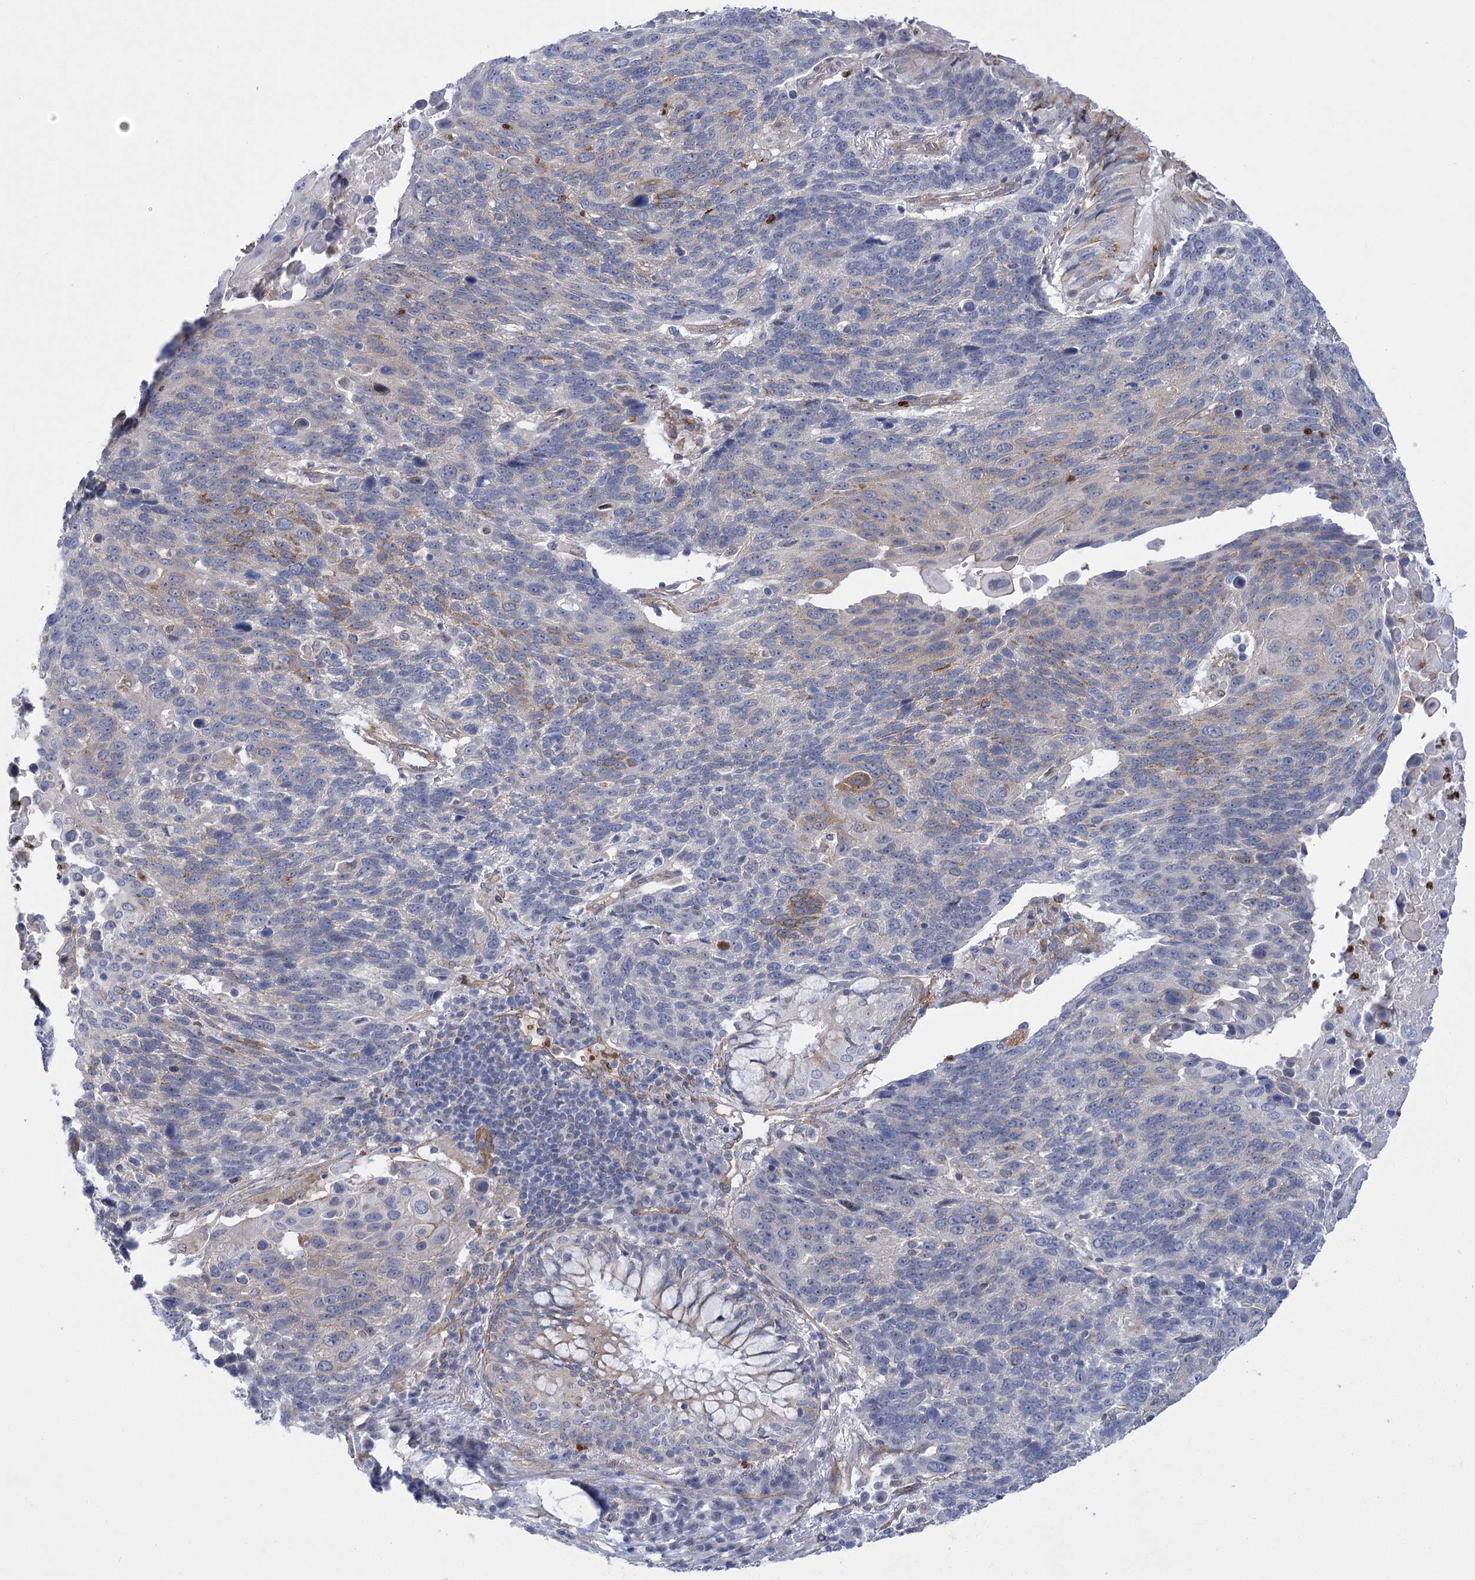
{"staining": {"intensity": "moderate", "quantity": "<25%", "location": "cytoplasmic/membranous"}, "tissue": "lung cancer", "cell_type": "Tumor cells", "image_type": "cancer", "snomed": [{"axis": "morphology", "description": "Squamous cell carcinoma, NOS"}, {"axis": "topography", "description": "Lung"}], "caption": "Lung squamous cell carcinoma tissue displays moderate cytoplasmic/membranous positivity in about <25% of tumor cells", "gene": "THAP6", "patient": {"sex": "male", "age": 66}}